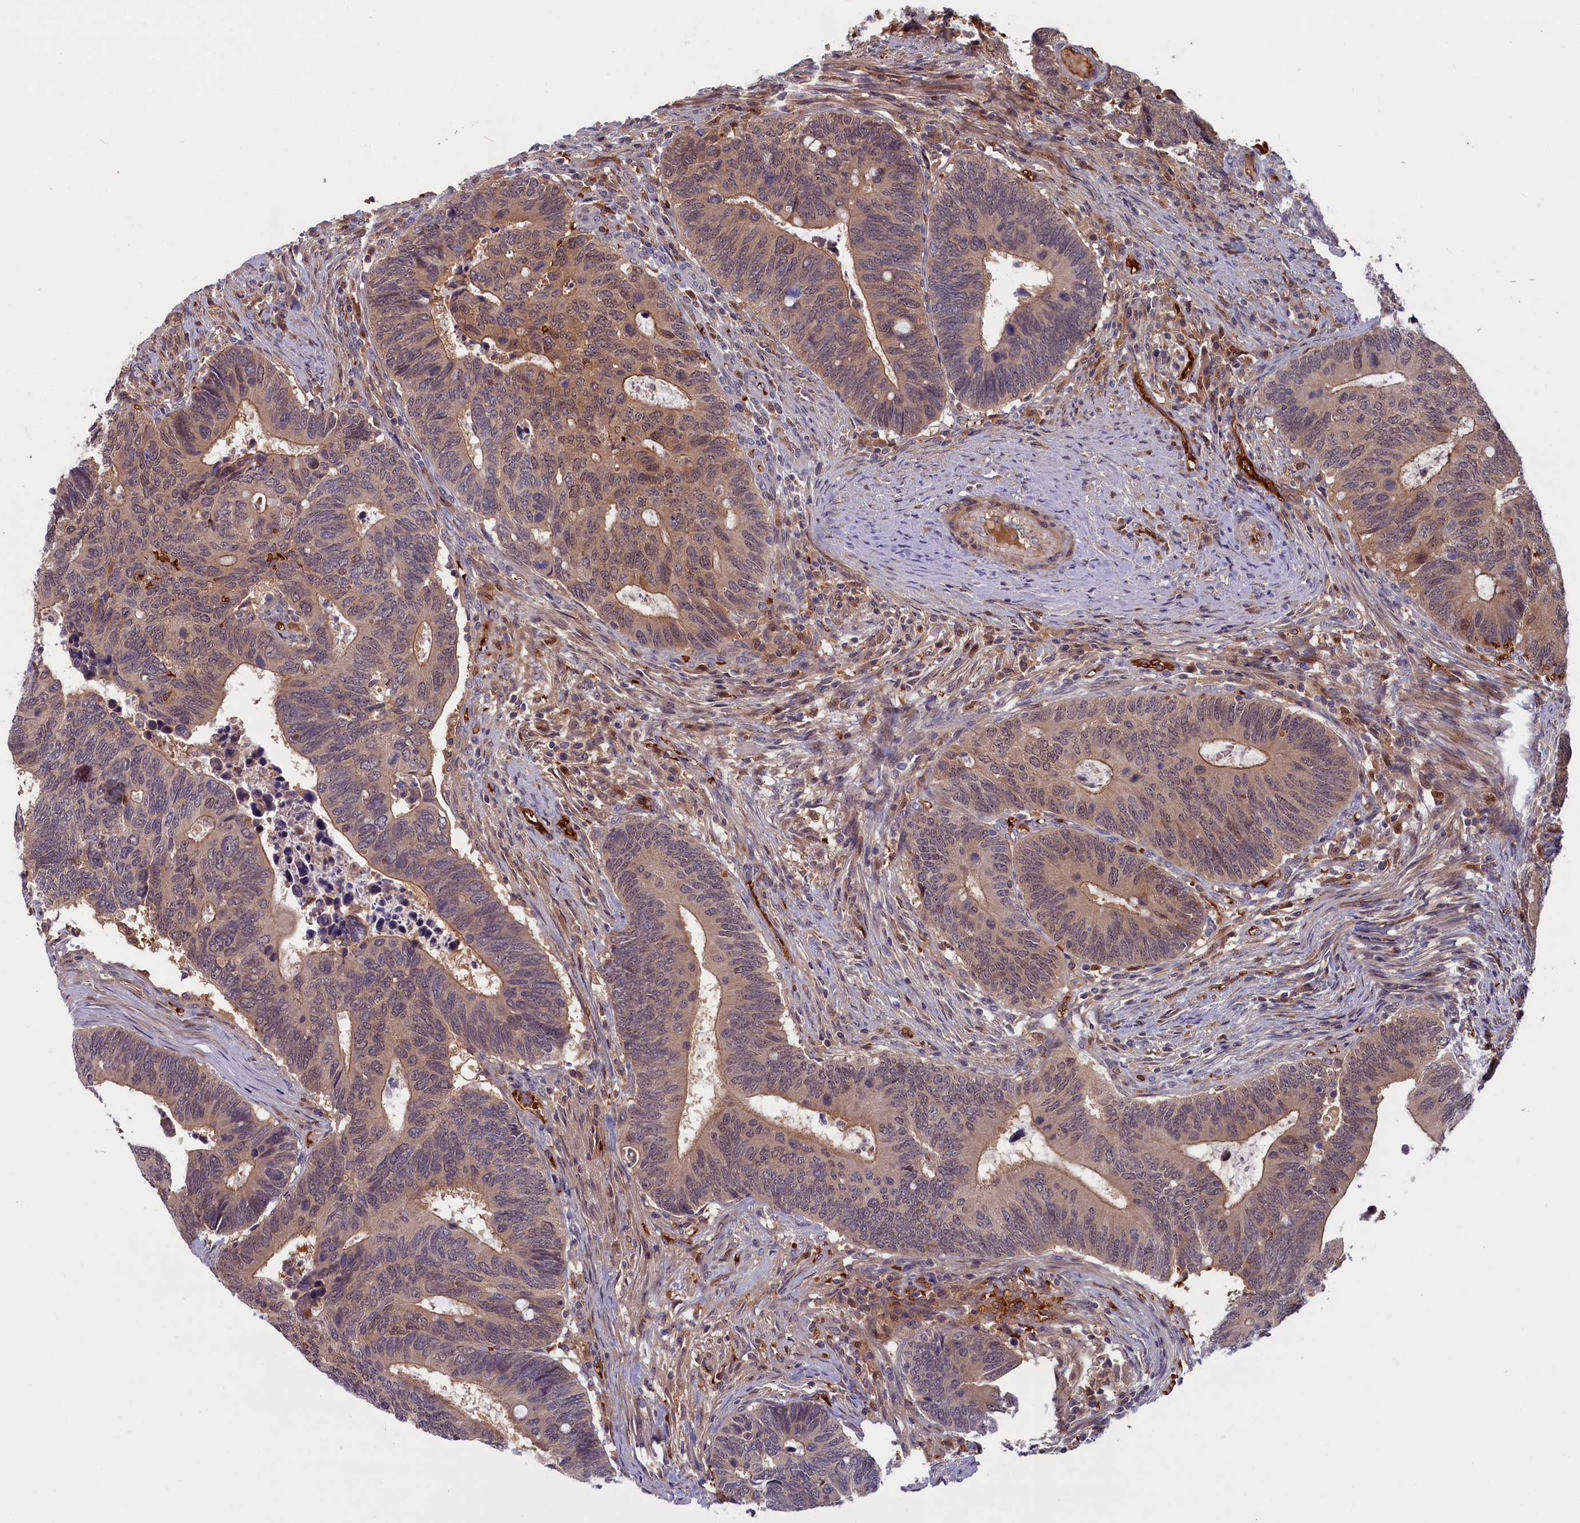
{"staining": {"intensity": "weak", "quantity": ">75%", "location": "cytoplasmic/membranous"}, "tissue": "colorectal cancer", "cell_type": "Tumor cells", "image_type": "cancer", "snomed": [{"axis": "morphology", "description": "Adenocarcinoma, NOS"}, {"axis": "topography", "description": "Colon"}], "caption": "Weak cytoplasmic/membranous staining for a protein is seen in approximately >75% of tumor cells of colorectal cancer (adenocarcinoma) using immunohistochemistry (IHC).", "gene": "BLVRB", "patient": {"sex": "male", "age": 87}}